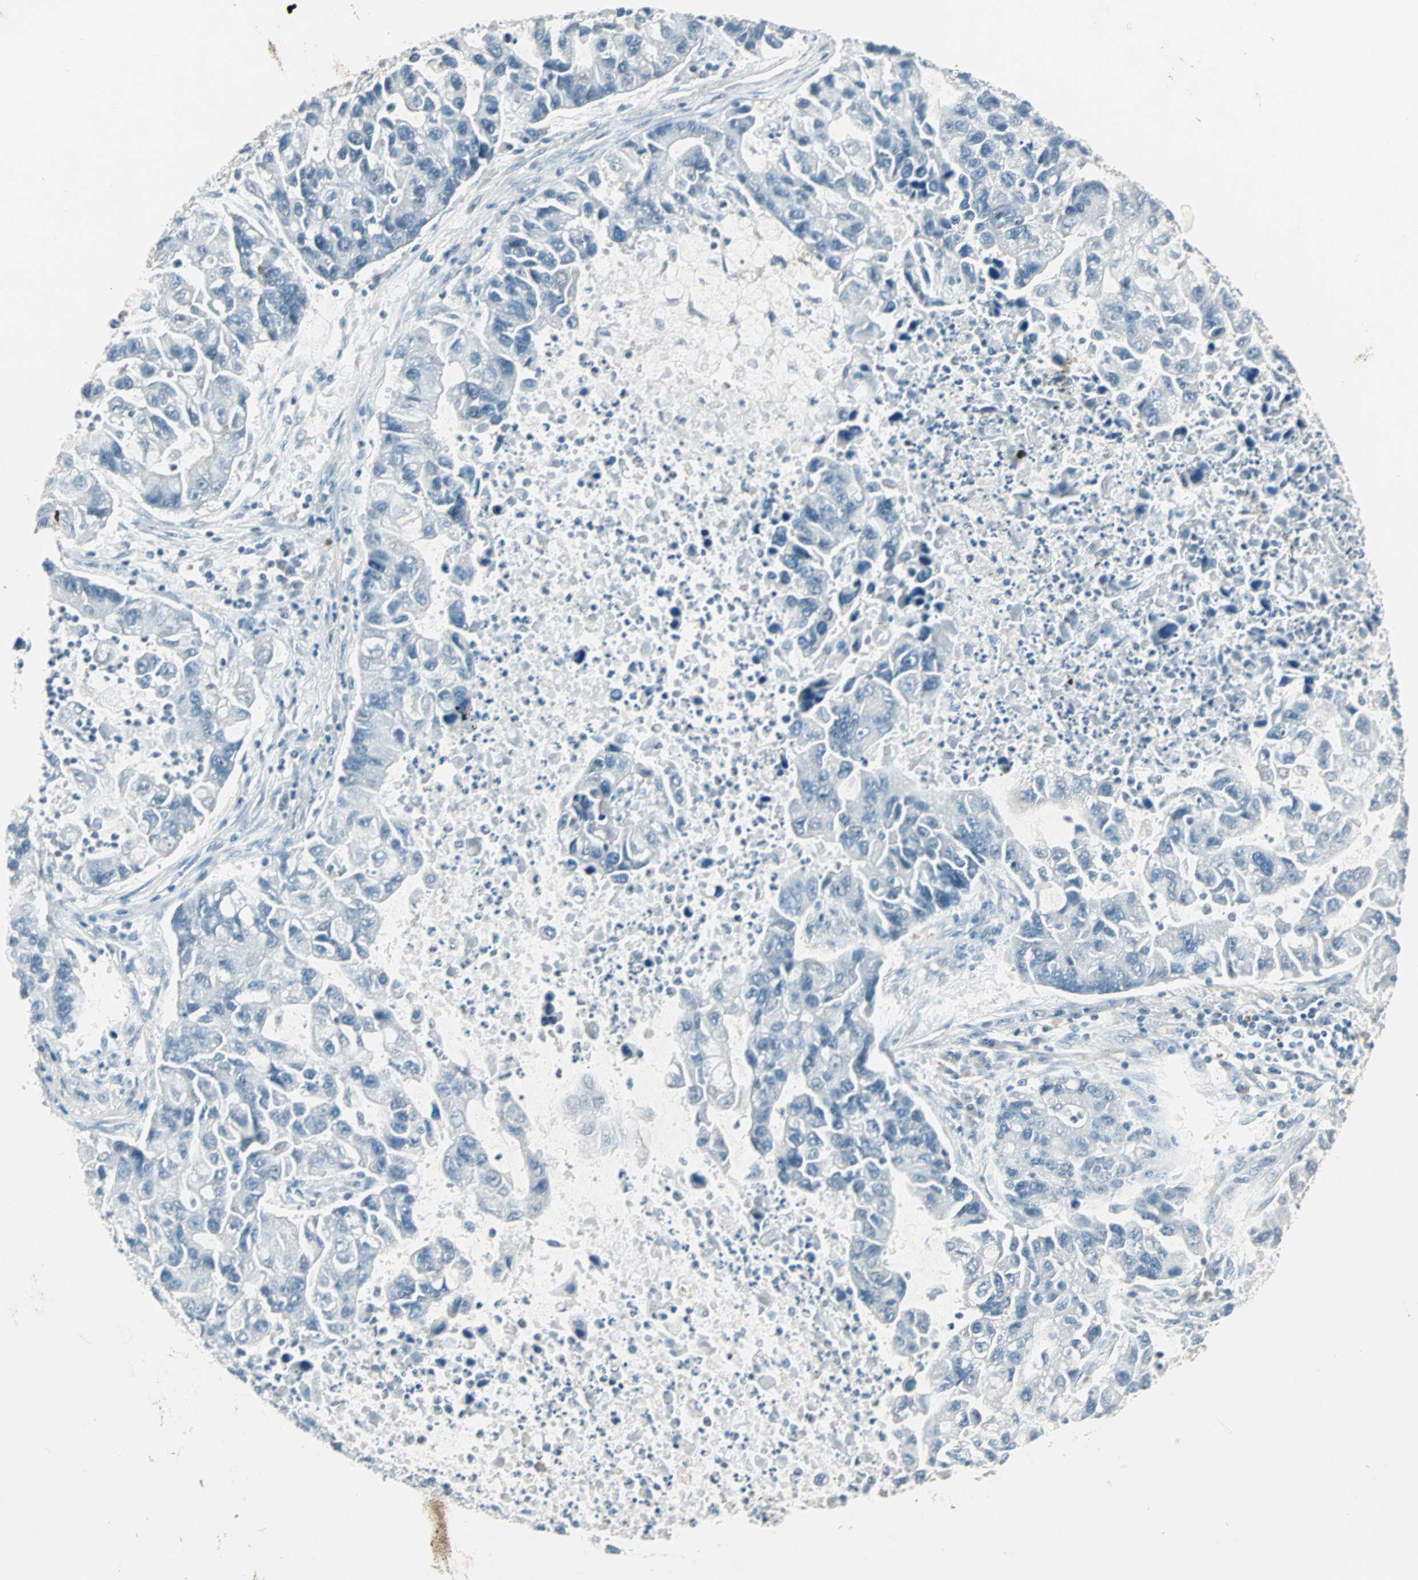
{"staining": {"intensity": "negative", "quantity": "none", "location": "none"}, "tissue": "lung cancer", "cell_type": "Tumor cells", "image_type": "cancer", "snomed": [{"axis": "morphology", "description": "Adenocarcinoma, NOS"}, {"axis": "topography", "description": "Lung"}], "caption": "The photomicrograph exhibits no significant positivity in tumor cells of lung adenocarcinoma.", "gene": "SIN3A", "patient": {"sex": "female", "age": 51}}